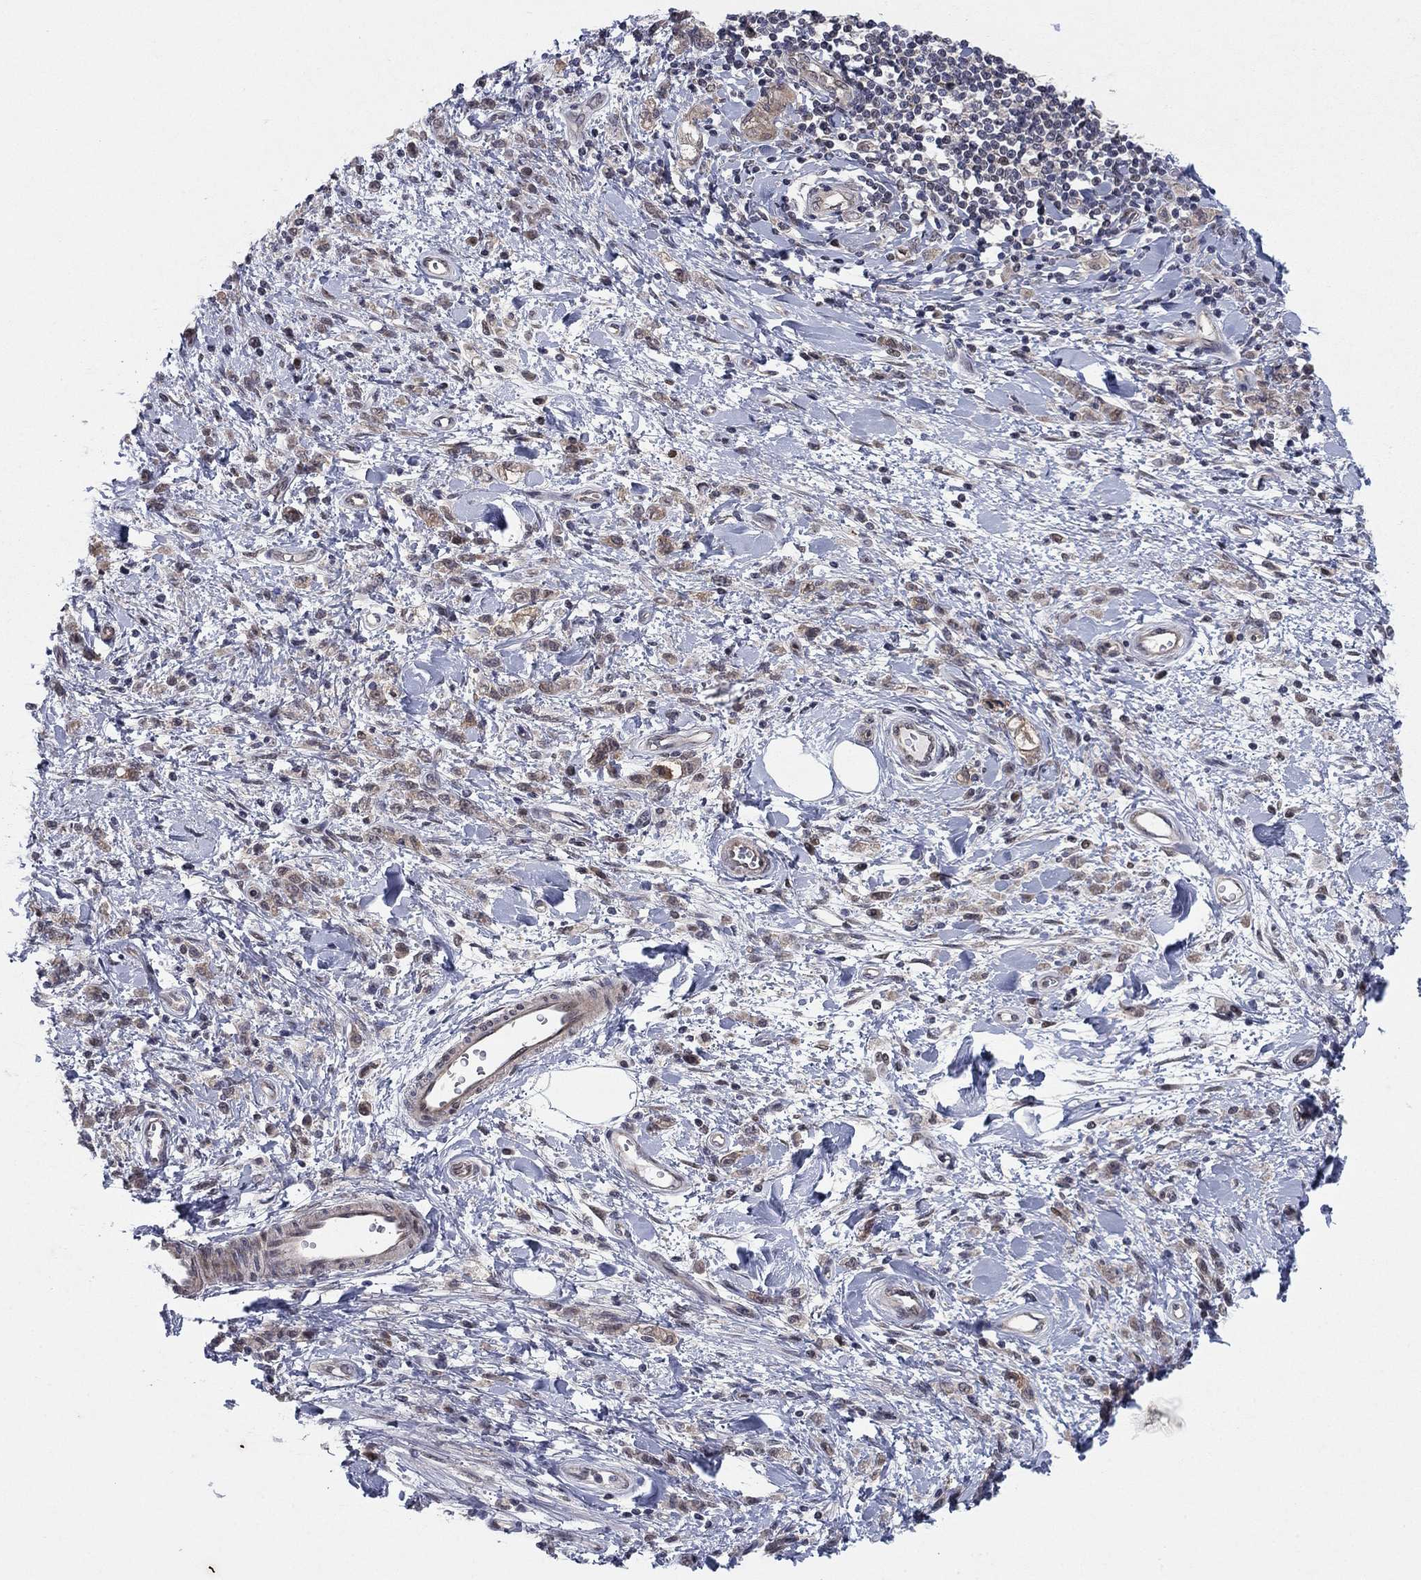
{"staining": {"intensity": "weak", "quantity": "25%-75%", "location": "cytoplasmic/membranous"}, "tissue": "stomach cancer", "cell_type": "Tumor cells", "image_type": "cancer", "snomed": [{"axis": "morphology", "description": "Adenocarcinoma, NOS"}, {"axis": "topography", "description": "Stomach"}], "caption": "Brown immunohistochemical staining in stomach cancer reveals weak cytoplasmic/membranous positivity in approximately 25%-75% of tumor cells. The protein is stained brown, and the nuclei are stained in blue (DAB IHC with brightfield microscopy, high magnification).", "gene": "PSMC1", "patient": {"sex": "male", "age": 77}}